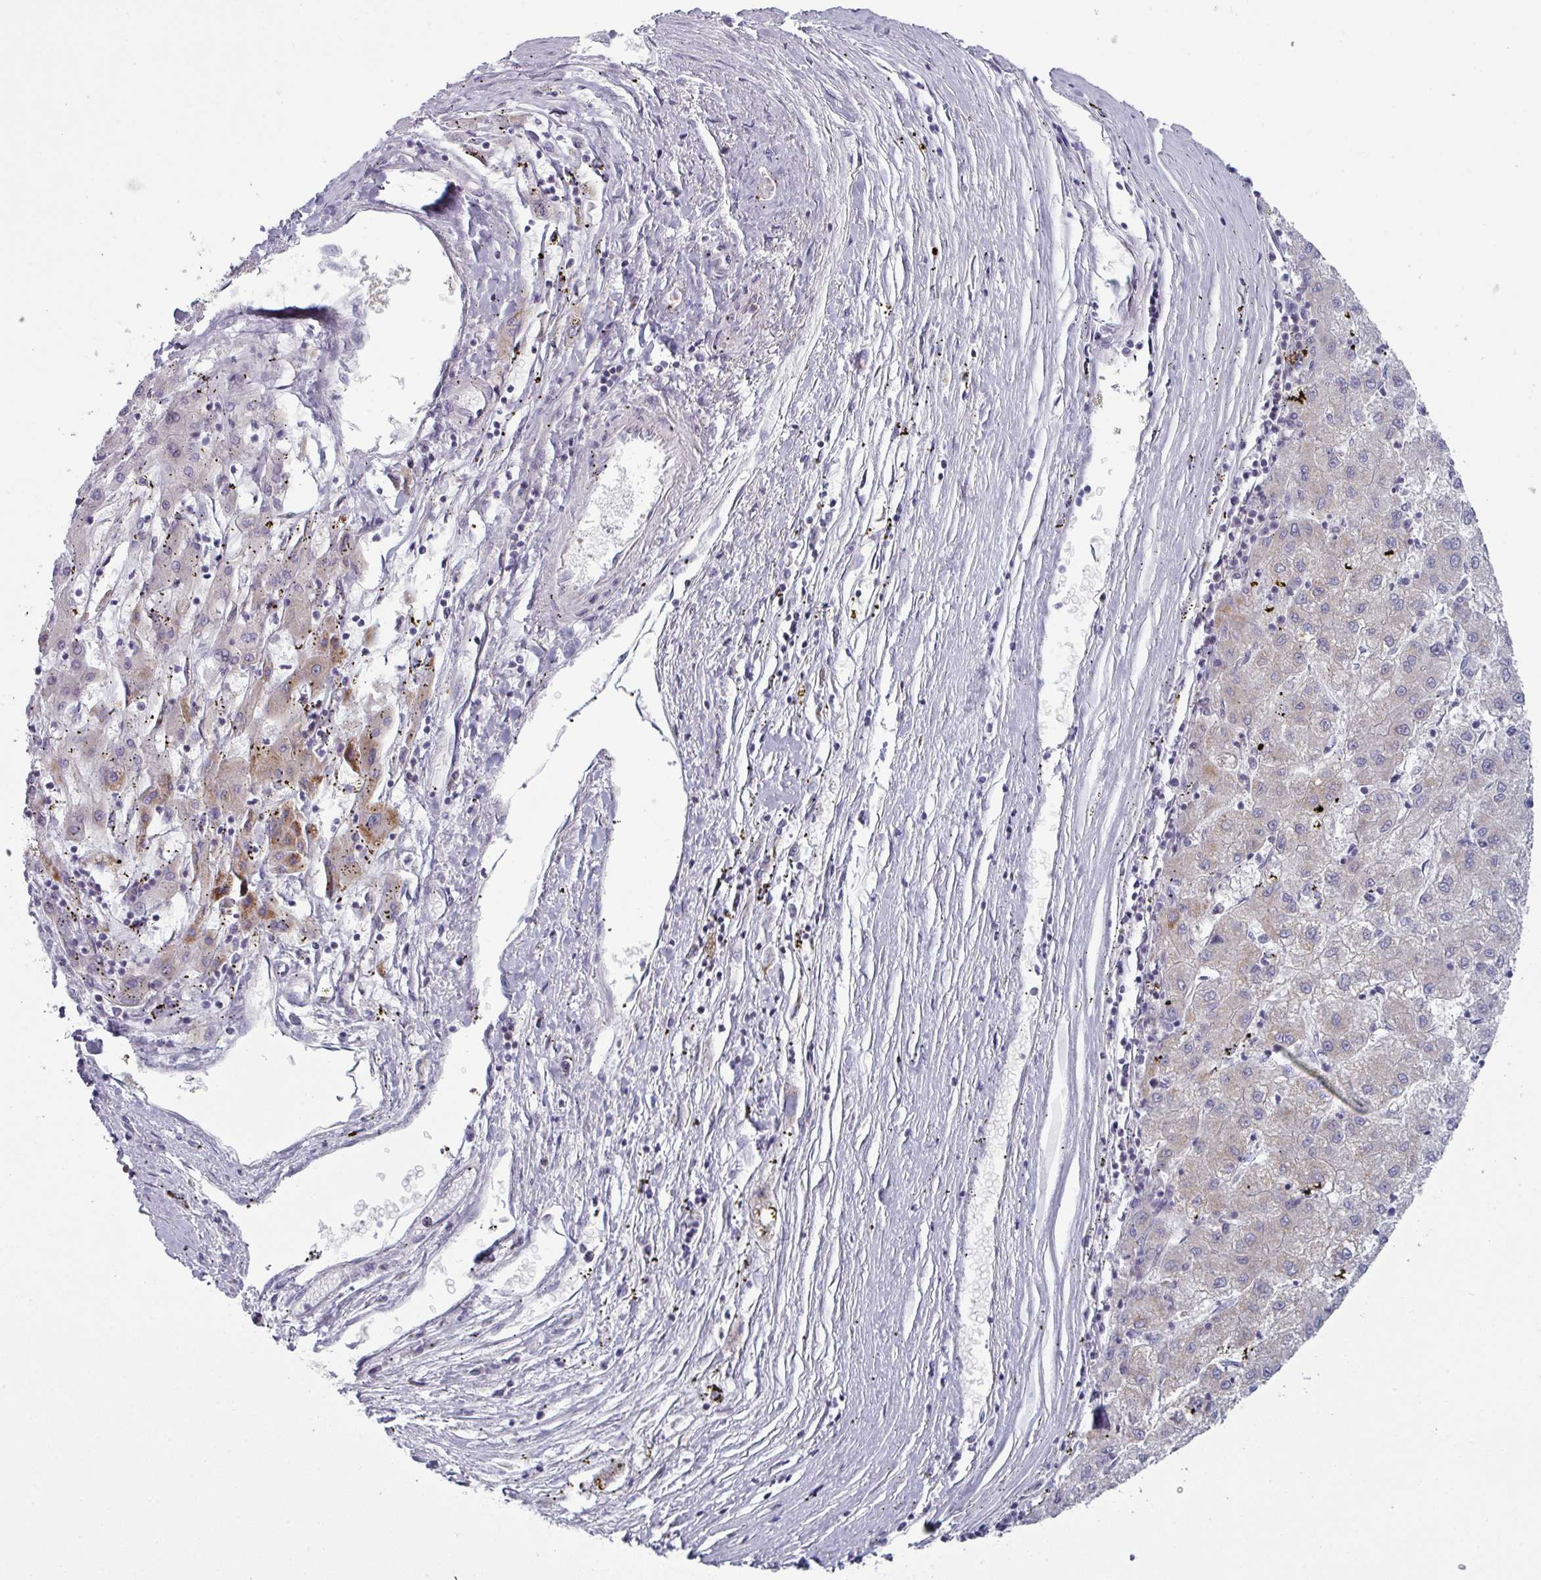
{"staining": {"intensity": "weak", "quantity": "<25%", "location": "cytoplasmic/membranous"}, "tissue": "liver cancer", "cell_type": "Tumor cells", "image_type": "cancer", "snomed": [{"axis": "morphology", "description": "Carcinoma, Hepatocellular, NOS"}, {"axis": "topography", "description": "Liver"}], "caption": "Immunohistochemistry (IHC) of liver cancer shows no expression in tumor cells.", "gene": "ZNF615", "patient": {"sex": "male", "age": 72}}